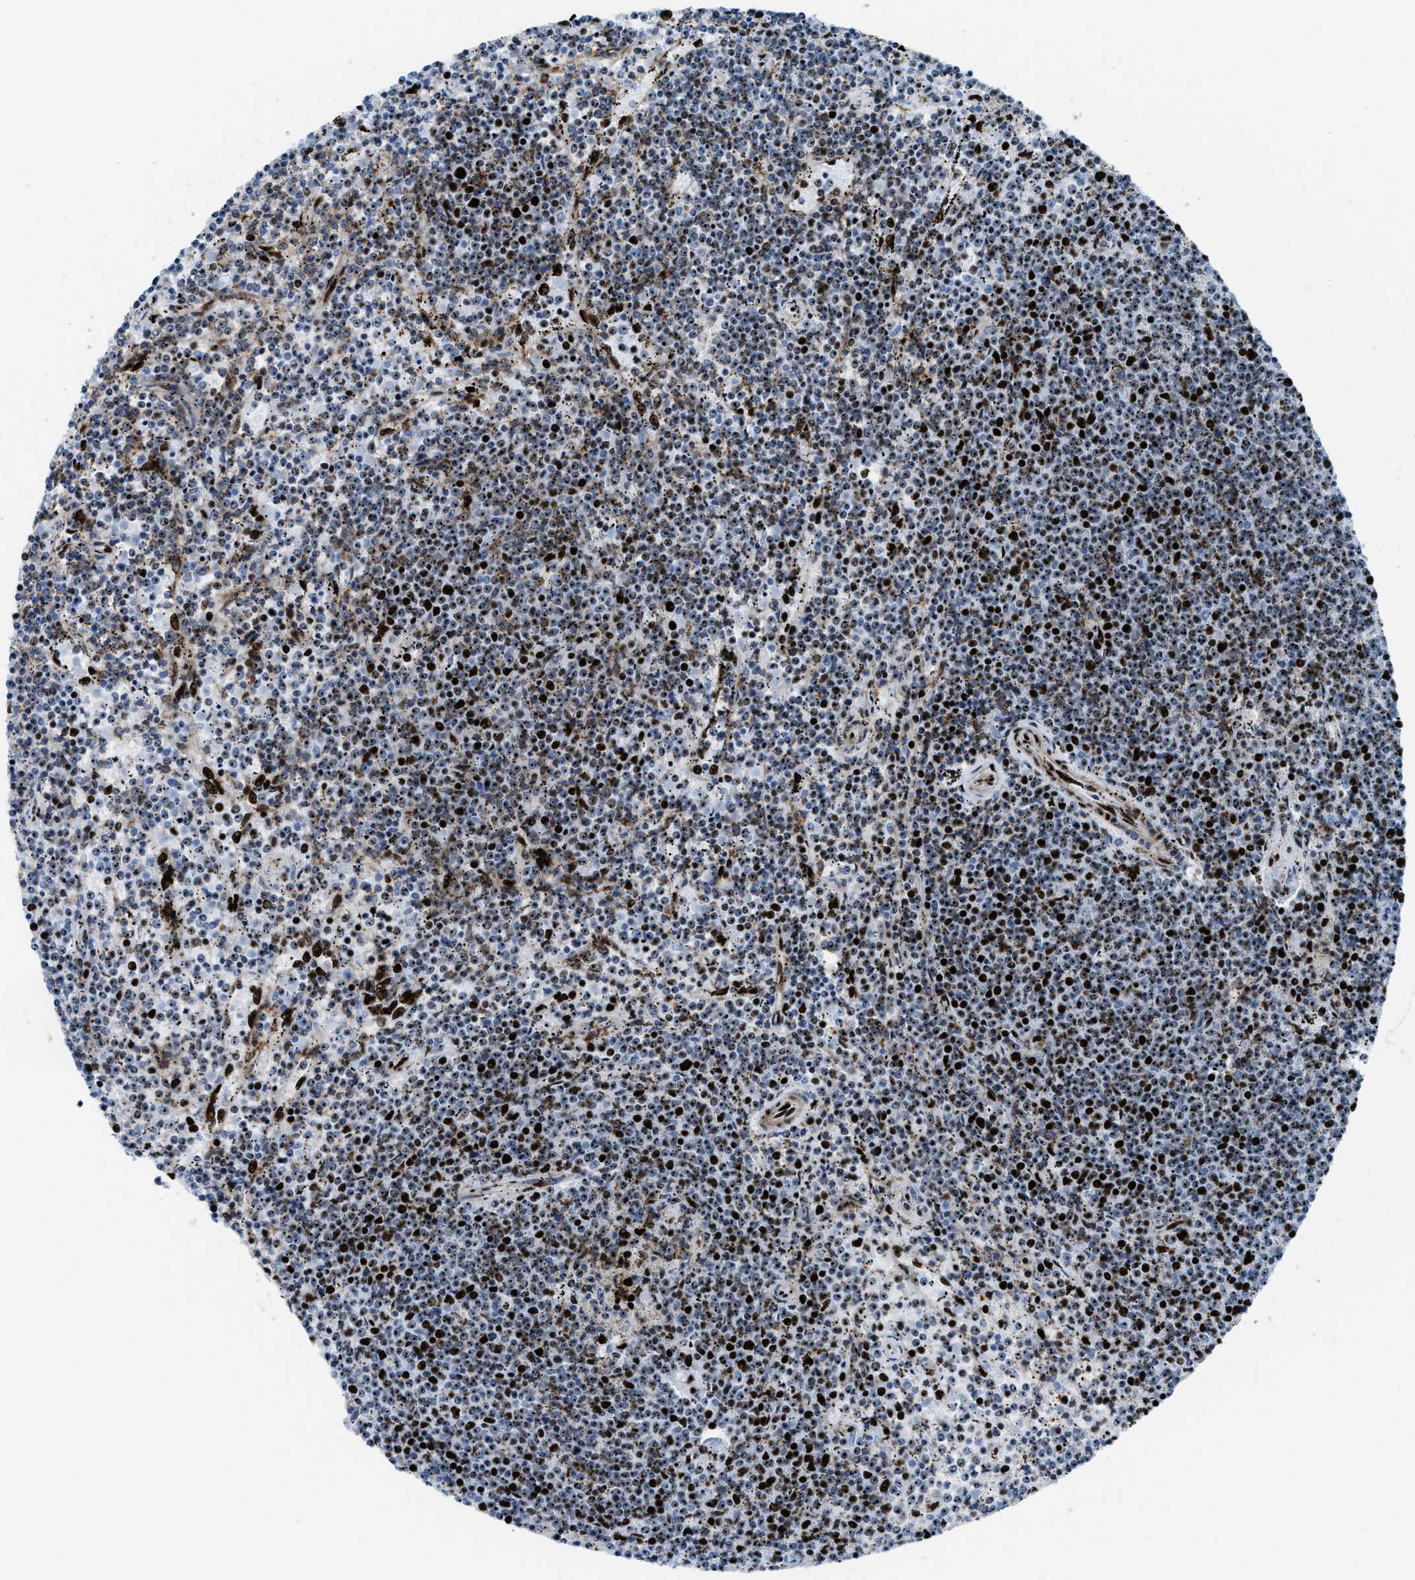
{"staining": {"intensity": "strong", "quantity": "25%-75%", "location": "nuclear"}, "tissue": "lymphoma", "cell_type": "Tumor cells", "image_type": "cancer", "snomed": [{"axis": "morphology", "description": "Malignant lymphoma, non-Hodgkin's type, Low grade"}, {"axis": "topography", "description": "Spleen"}], "caption": "Immunohistochemistry (IHC) of low-grade malignant lymphoma, non-Hodgkin's type displays high levels of strong nuclear staining in approximately 25%-75% of tumor cells.", "gene": "NONO", "patient": {"sex": "female", "age": 50}}